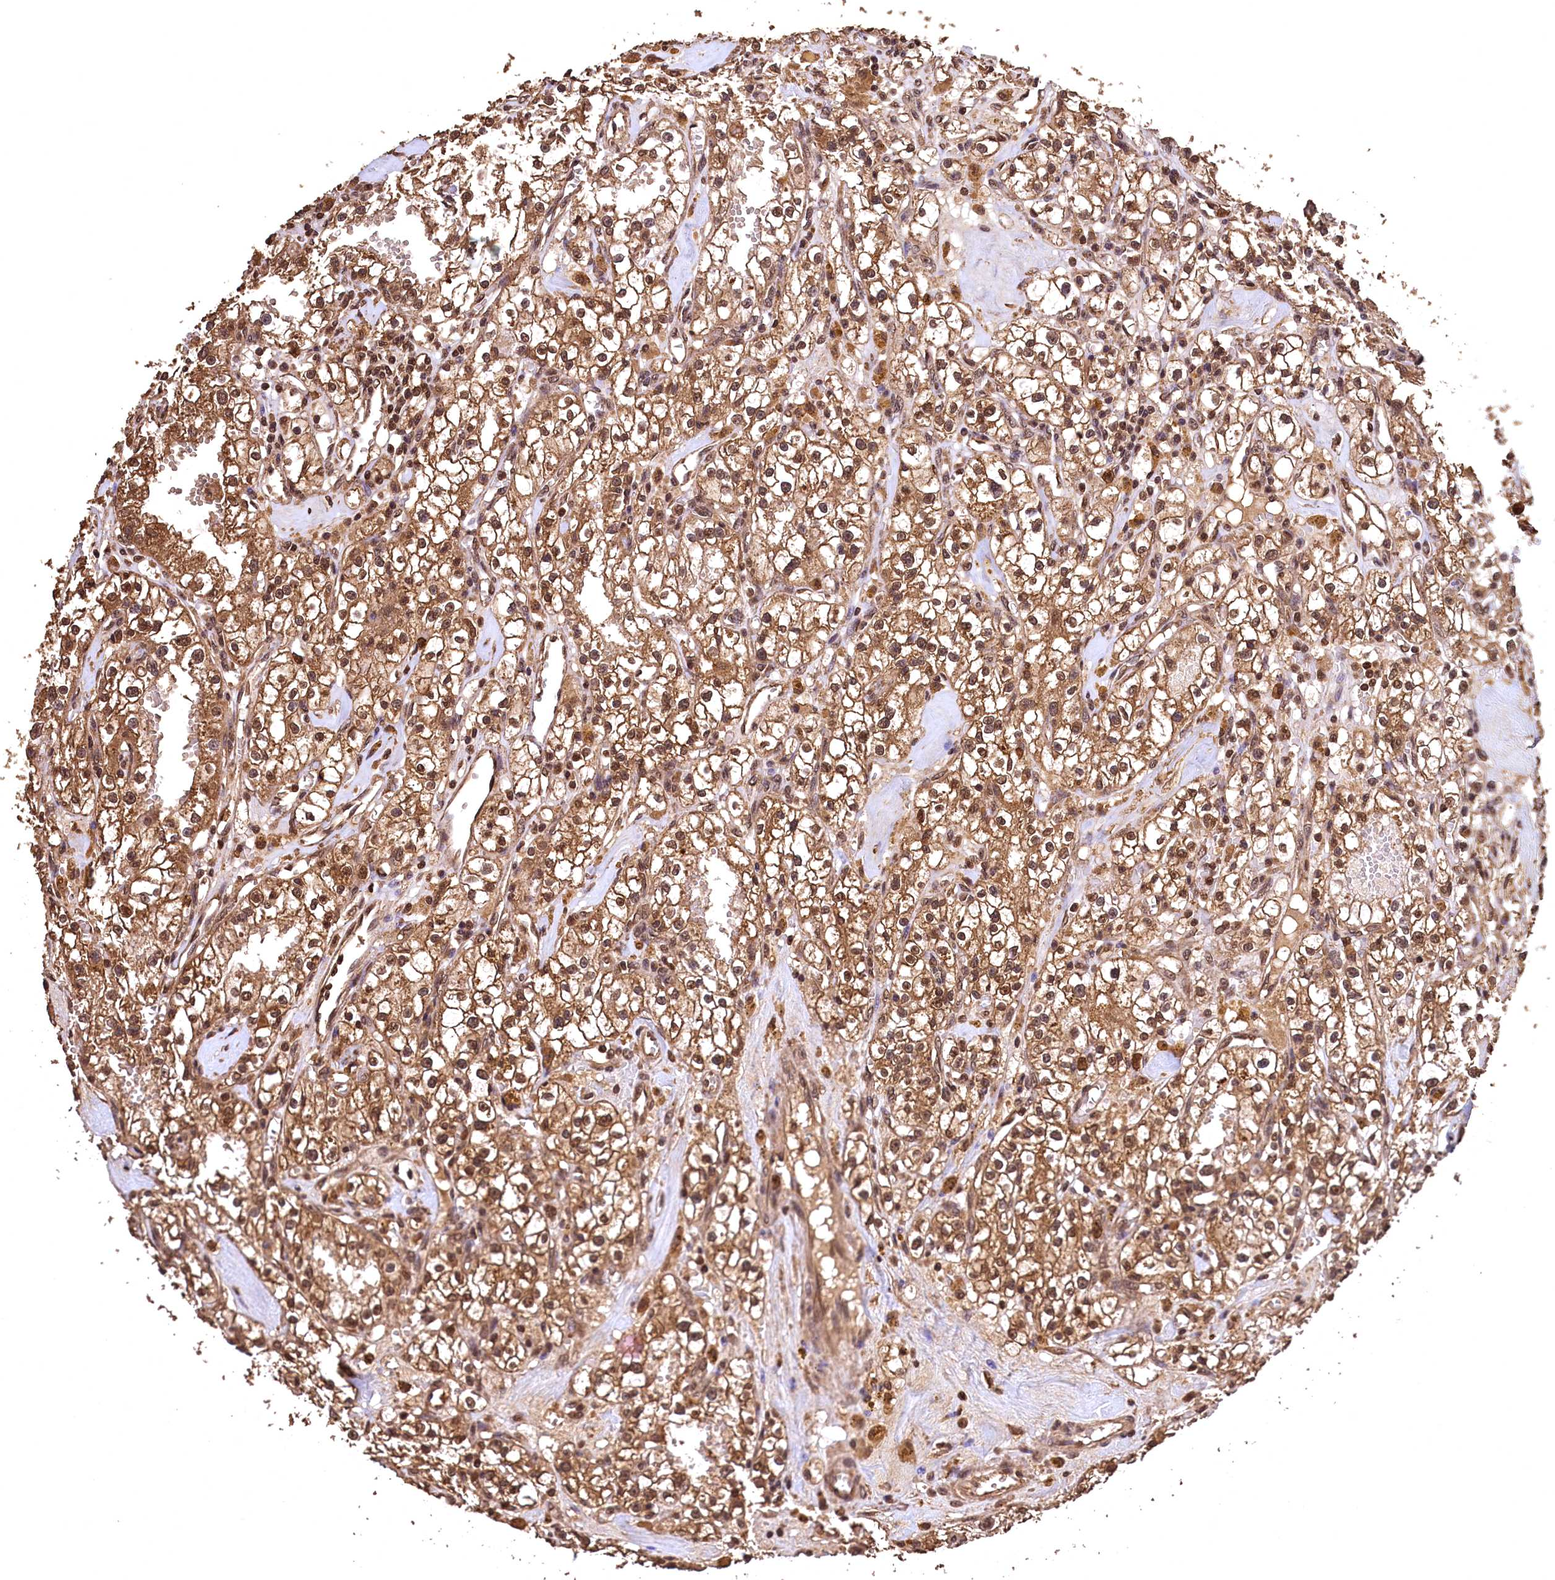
{"staining": {"intensity": "moderate", "quantity": ">75%", "location": "cytoplasmic/membranous,nuclear"}, "tissue": "renal cancer", "cell_type": "Tumor cells", "image_type": "cancer", "snomed": [{"axis": "morphology", "description": "Adenocarcinoma, NOS"}, {"axis": "topography", "description": "Kidney"}], "caption": "Renal cancer (adenocarcinoma) stained with DAB IHC exhibits medium levels of moderate cytoplasmic/membranous and nuclear staining in approximately >75% of tumor cells.", "gene": "CEP57L1", "patient": {"sex": "male", "age": 56}}